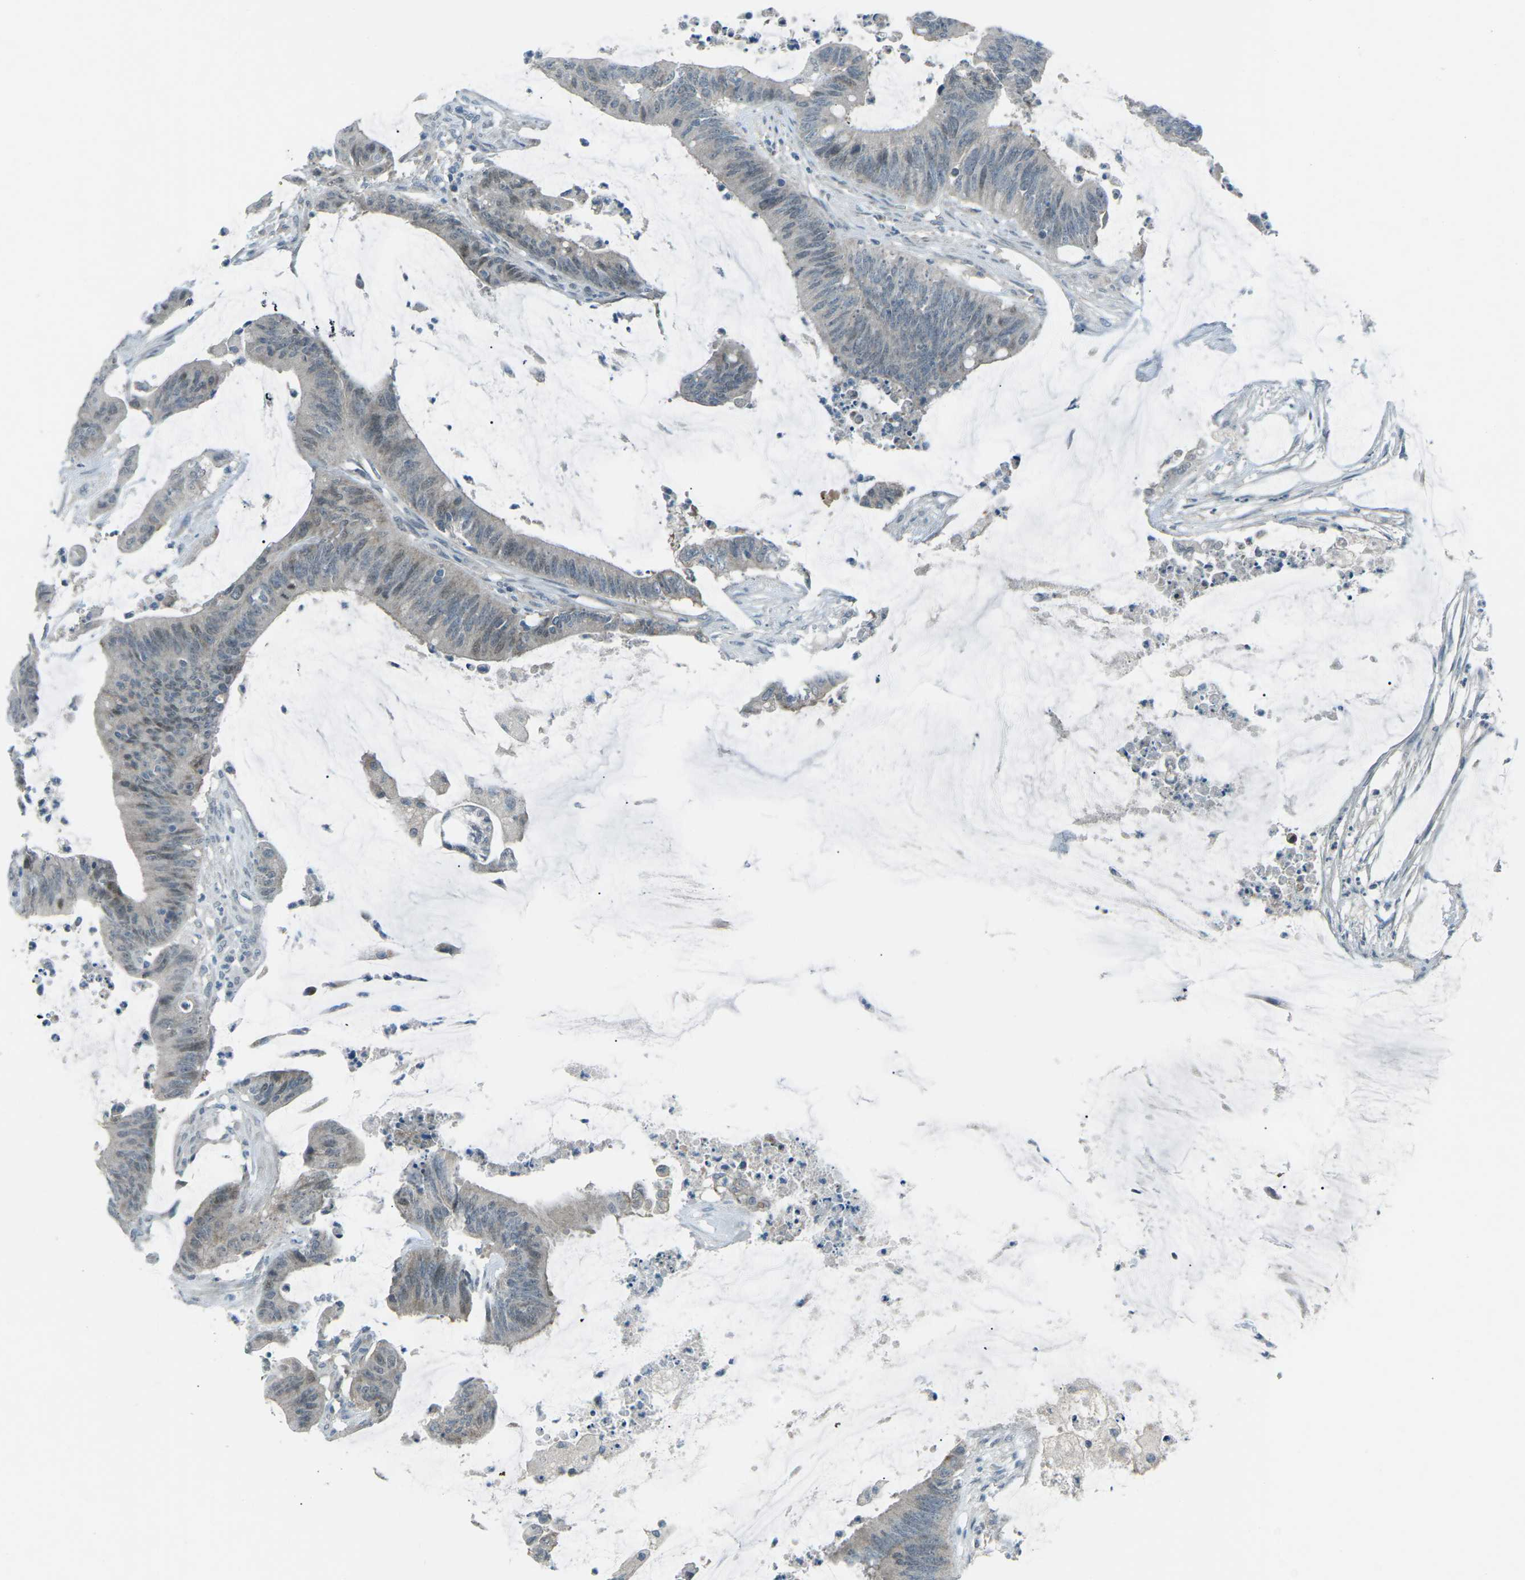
{"staining": {"intensity": "weak", "quantity": "<25%", "location": "nuclear"}, "tissue": "colorectal cancer", "cell_type": "Tumor cells", "image_type": "cancer", "snomed": [{"axis": "morphology", "description": "Adenocarcinoma, NOS"}, {"axis": "topography", "description": "Rectum"}], "caption": "High magnification brightfield microscopy of colorectal cancer (adenocarcinoma) stained with DAB (brown) and counterstained with hematoxylin (blue): tumor cells show no significant staining.", "gene": "PRKCA", "patient": {"sex": "female", "age": 66}}